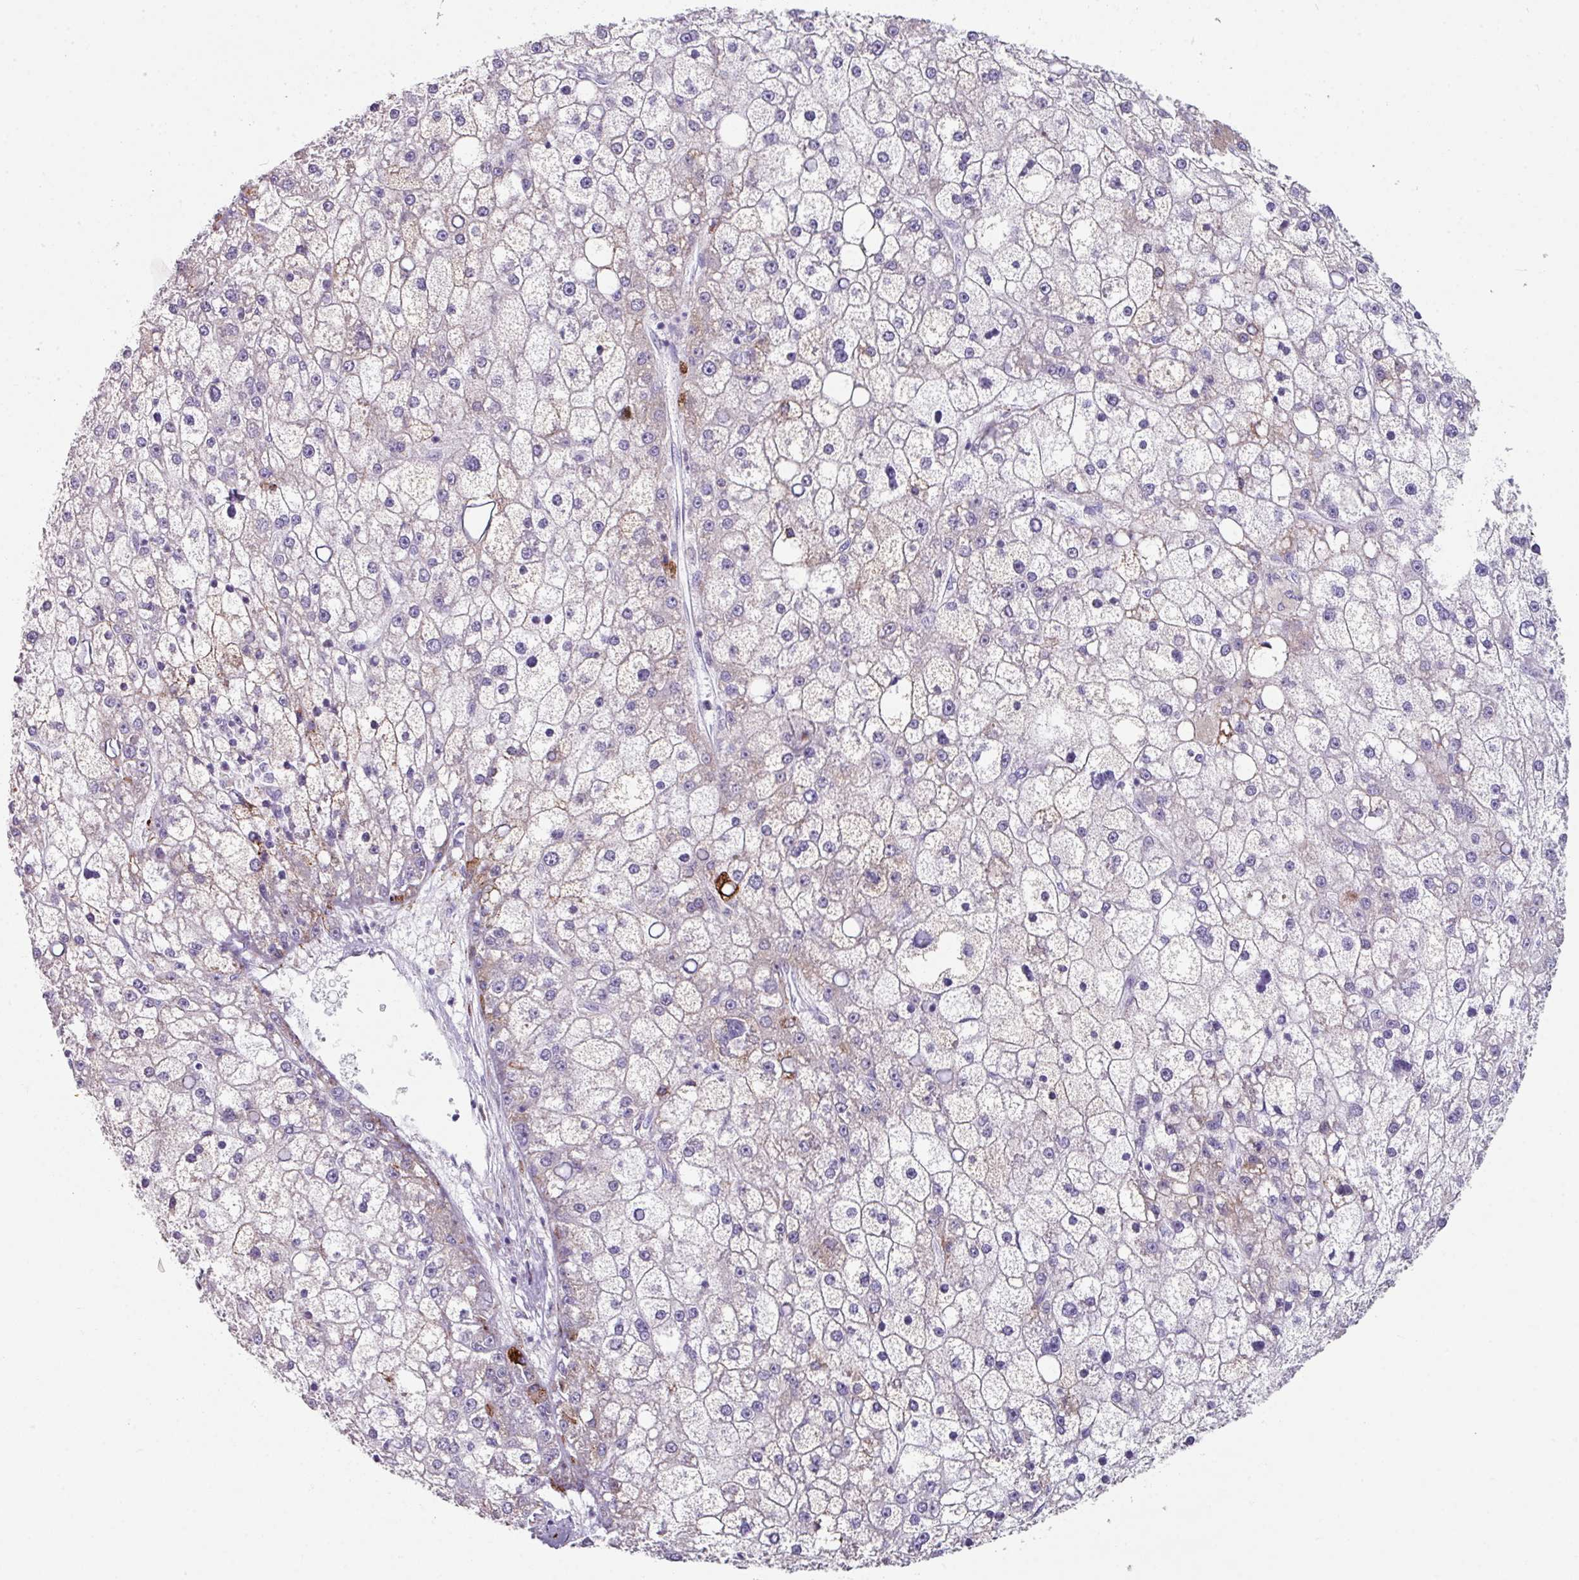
{"staining": {"intensity": "negative", "quantity": "none", "location": "none"}, "tissue": "liver cancer", "cell_type": "Tumor cells", "image_type": "cancer", "snomed": [{"axis": "morphology", "description": "Carcinoma, Hepatocellular, NOS"}, {"axis": "topography", "description": "Liver"}], "caption": "Photomicrograph shows no significant protein expression in tumor cells of liver cancer.", "gene": "BMS1", "patient": {"sex": "male", "age": 67}}